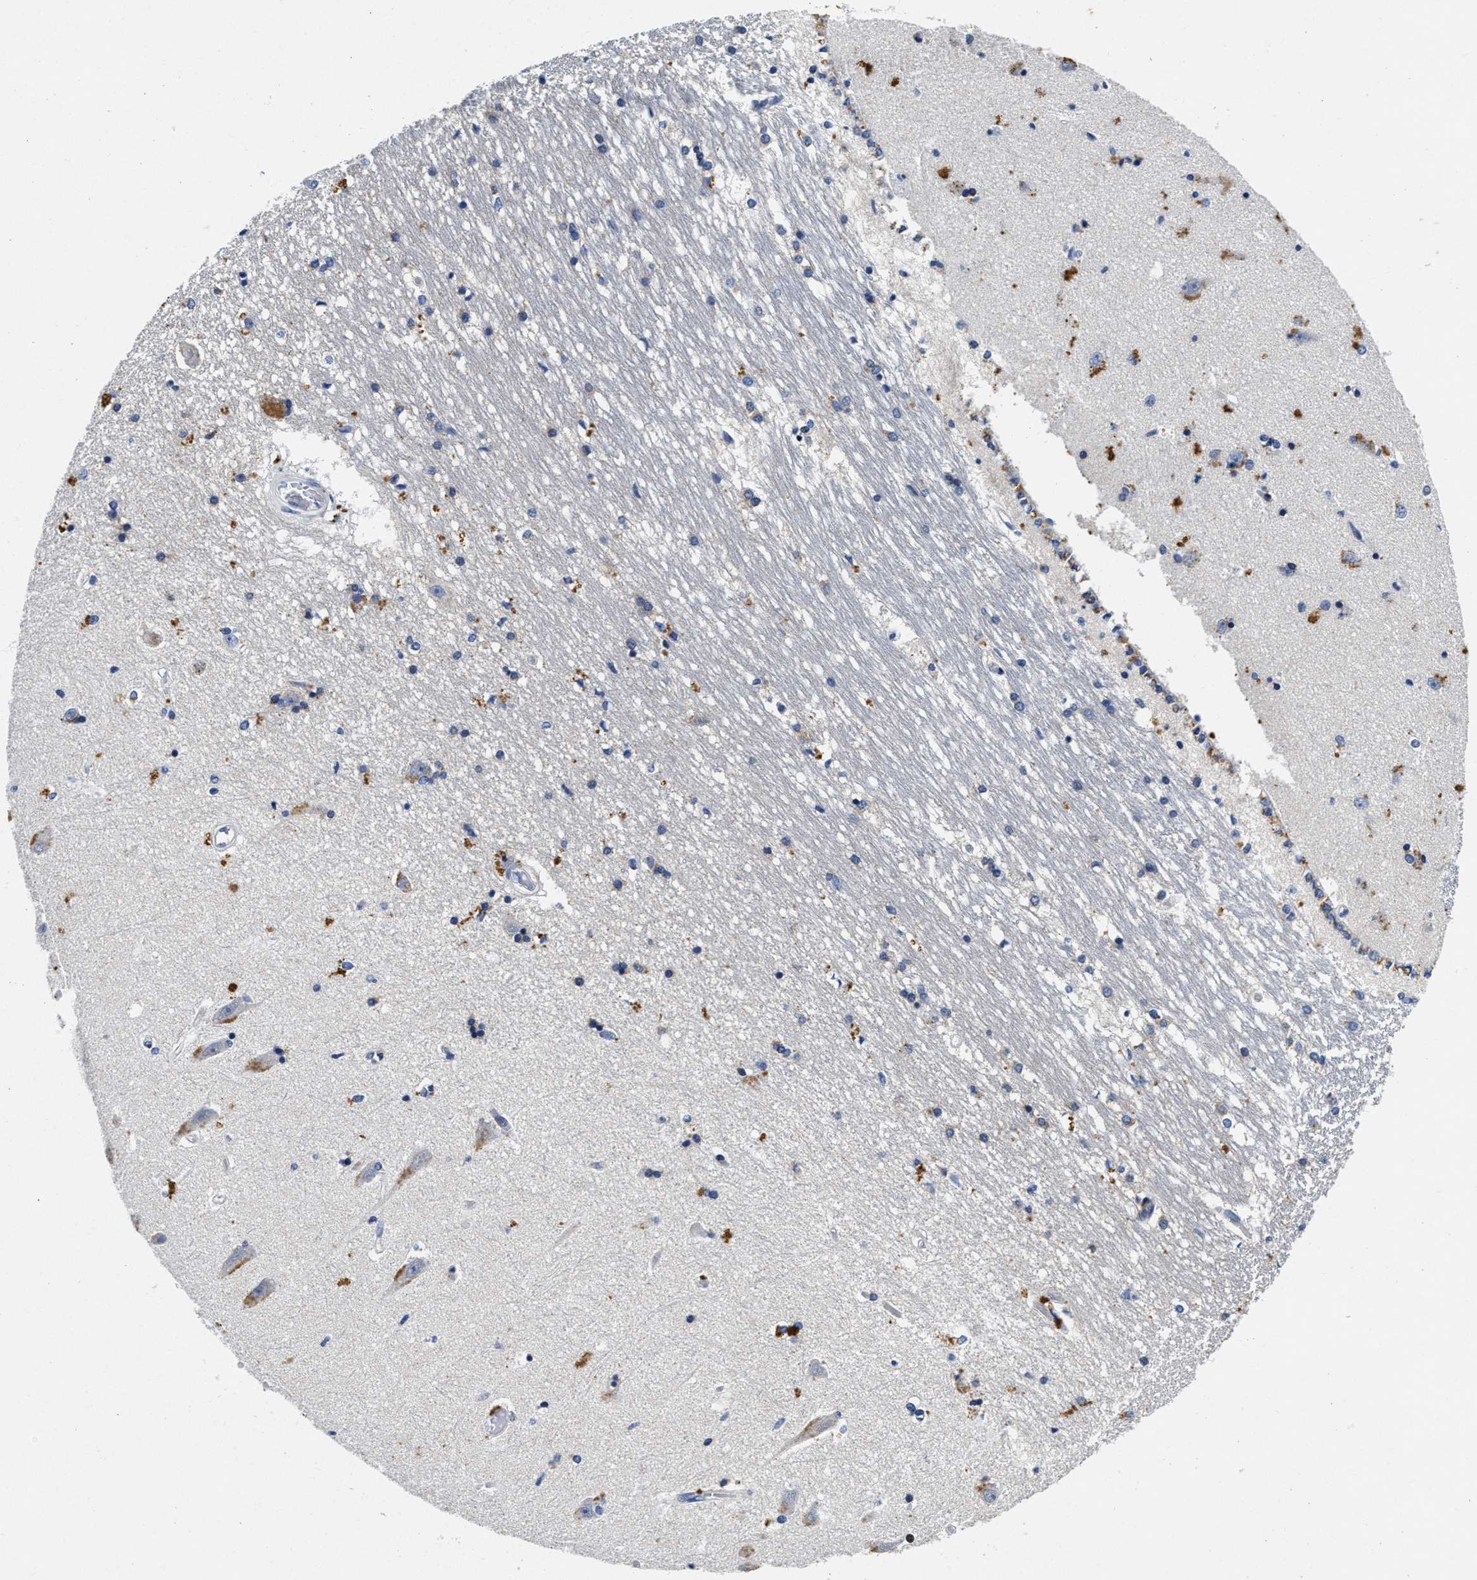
{"staining": {"intensity": "weak", "quantity": "<25%", "location": "cytoplasmic/membranous"}, "tissue": "hippocampus", "cell_type": "Glial cells", "image_type": "normal", "snomed": [{"axis": "morphology", "description": "Normal tissue, NOS"}, {"axis": "topography", "description": "Hippocampus"}], "caption": "Hippocampus was stained to show a protein in brown. There is no significant positivity in glial cells. (Brightfield microscopy of DAB immunohistochemistry (IHC) at high magnification).", "gene": "LAD1", "patient": {"sex": "male", "age": 45}}